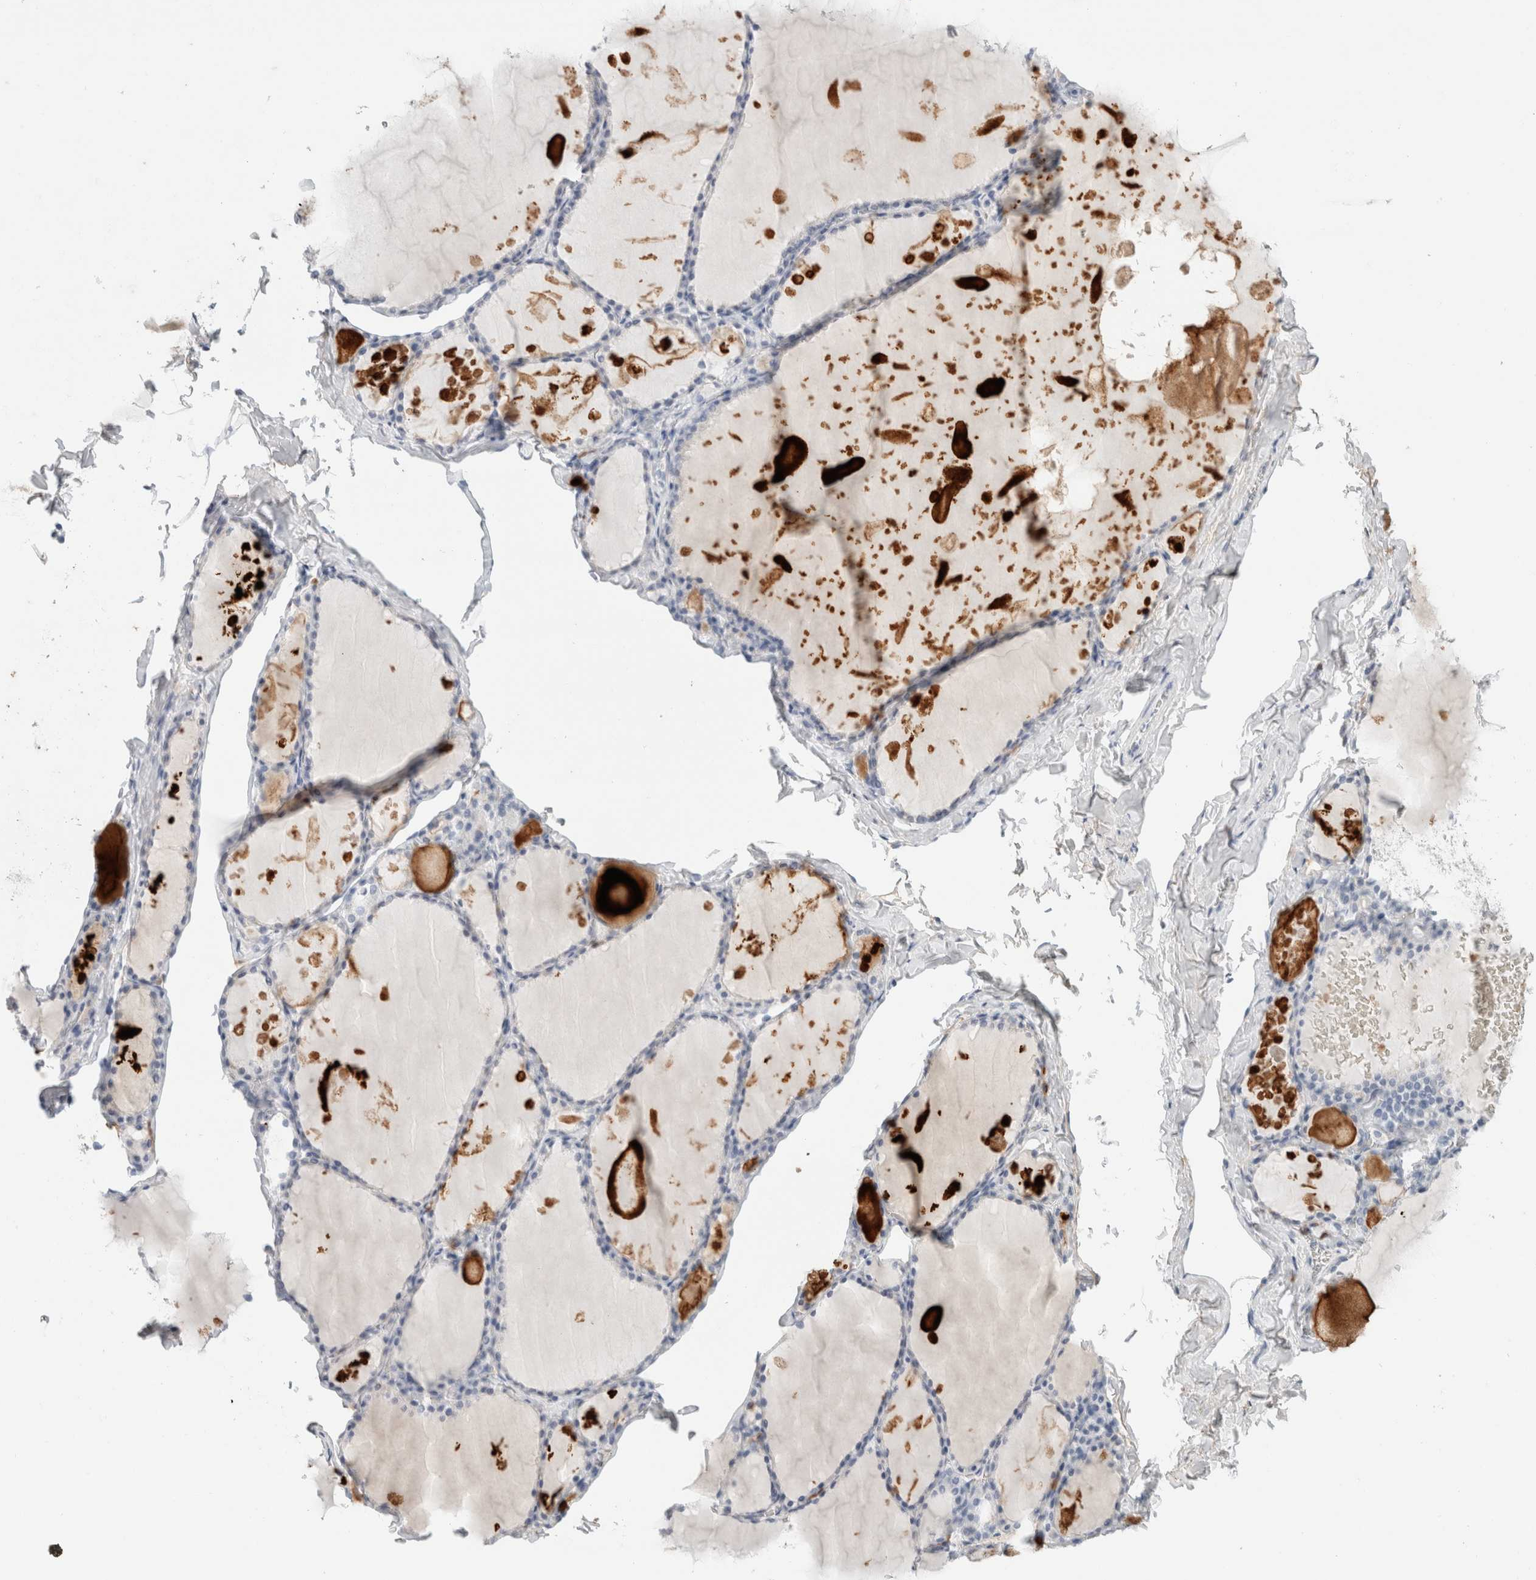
{"staining": {"intensity": "negative", "quantity": "none", "location": "none"}, "tissue": "thyroid gland", "cell_type": "Glandular cells", "image_type": "normal", "snomed": [{"axis": "morphology", "description": "Normal tissue, NOS"}, {"axis": "topography", "description": "Thyroid gland"}], "caption": "Glandular cells are negative for protein expression in unremarkable human thyroid gland. Nuclei are stained in blue.", "gene": "IL6", "patient": {"sex": "male", "age": 56}}